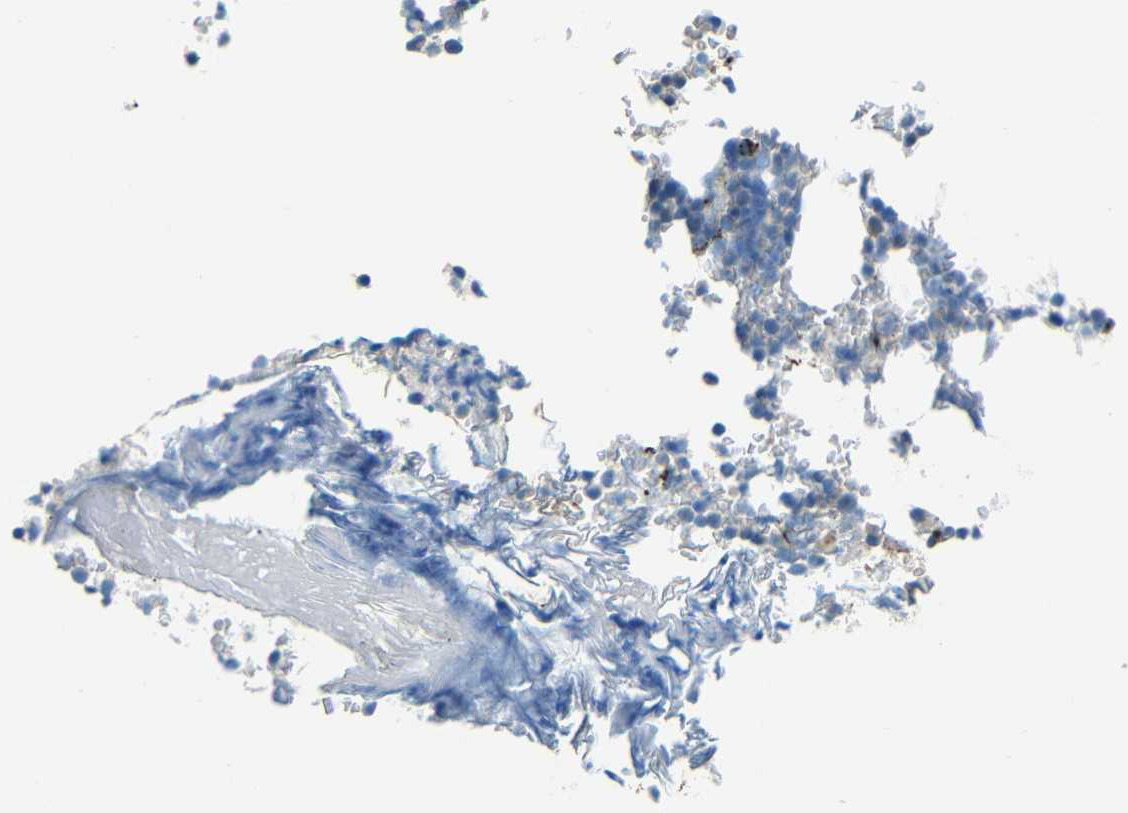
{"staining": {"intensity": "moderate", "quantity": "<25%", "location": "cytoplasmic/membranous"}, "tissue": "bone marrow", "cell_type": "Hematopoietic cells", "image_type": "normal", "snomed": [{"axis": "morphology", "description": "Normal tissue, NOS"}, {"axis": "topography", "description": "Bone marrow"}], "caption": "IHC micrograph of normal human bone marrow stained for a protein (brown), which exhibits low levels of moderate cytoplasmic/membranous expression in about <25% of hematopoietic cells.", "gene": "CYP26B1", "patient": {"sex": "female", "age": 66}}